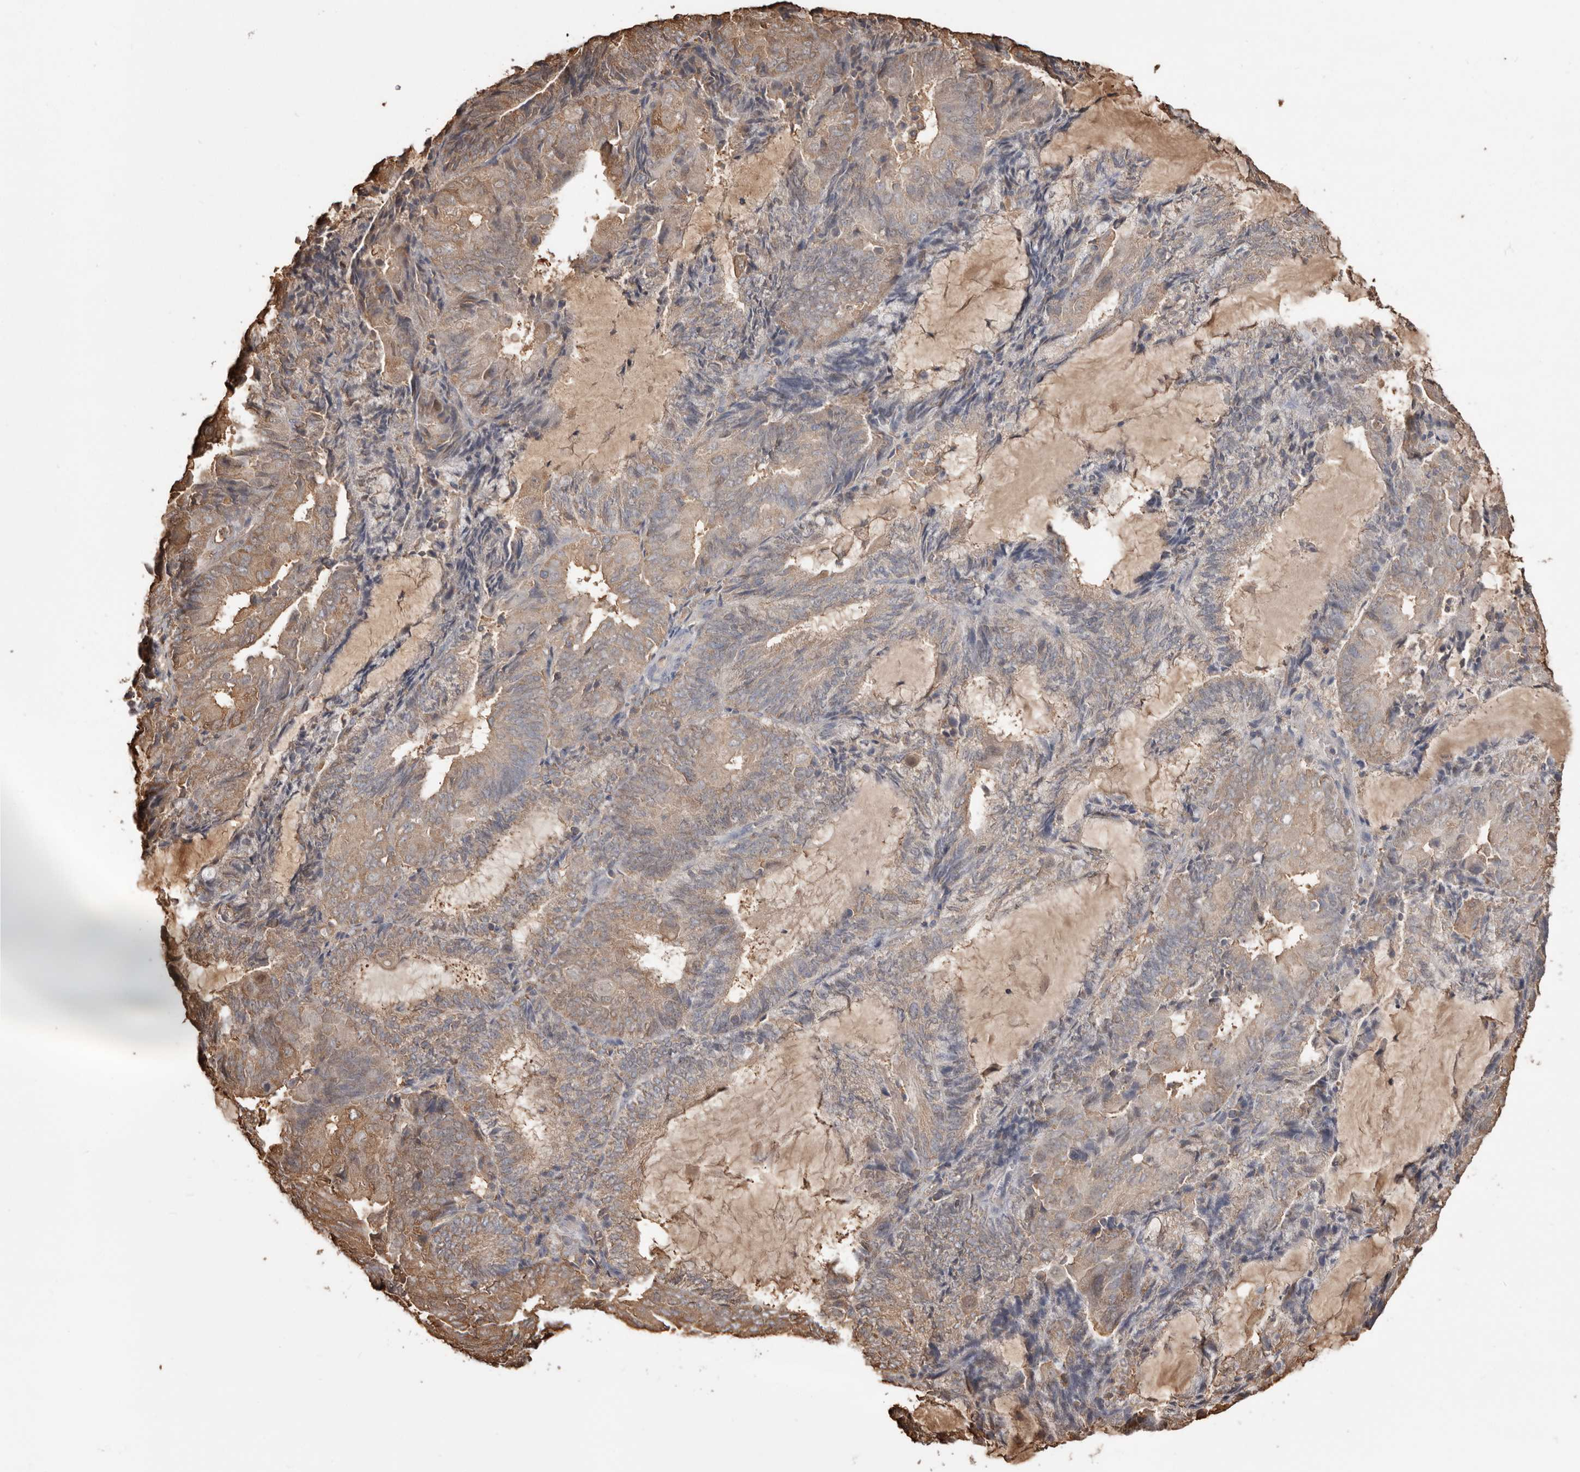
{"staining": {"intensity": "moderate", "quantity": "<25%", "location": "cytoplasmic/membranous"}, "tissue": "endometrial cancer", "cell_type": "Tumor cells", "image_type": "cancer", "snomed": [{"axis": "morphology", "description": "Adenocarcinoma, NOS"}, {"axis": "topography", "description": "Endometrium"}], "caption": "Immunohistochemical staining of human adenocarcinoma (endometrial) reveals low levels of moderate cytoplasmic/membranous positivity in about <25% of tumor cells. (DAB (3,3'-diaminobenzidine) IHC with brightfield microscopy, high magnification).", "gene": "PKM", "patient": {"sex": "female", "age": 81}}